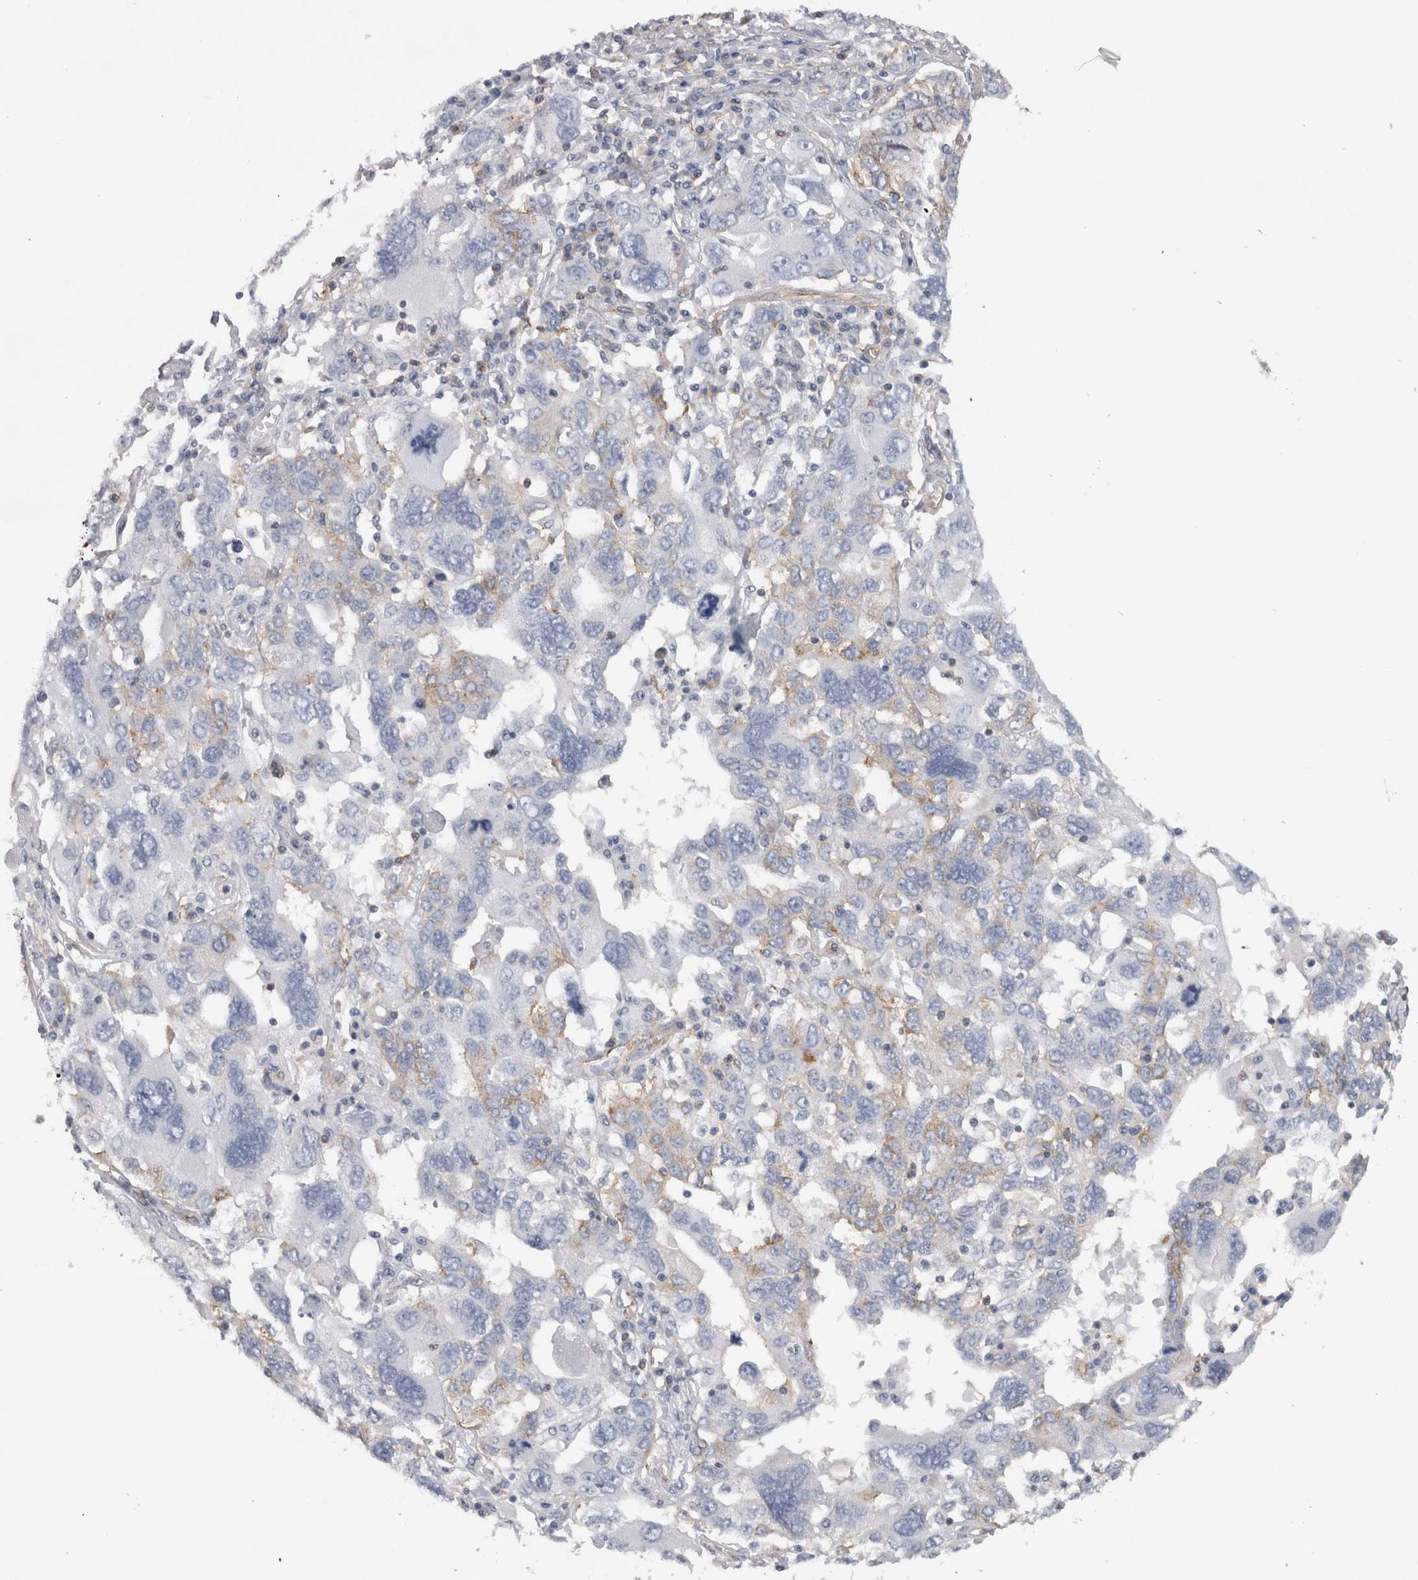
{"staining": {"intensity": "negative", "quantity": "none", "location": "none"}, "tissue": "ovarian cancer", "cell_type": "Tumor cells", "image_type": "cancer", "snomed": [{"axis": "morphology", "description": "Carcinoma, endometroid"}, {"axis": "topography", "description": "Ovary"}], "caption": "Histopathology image shows no significant protein staining in tumor cells of ovarian cancer.", "gene": "ATXN3", "patient": {"sex": "female", "age": 62}}